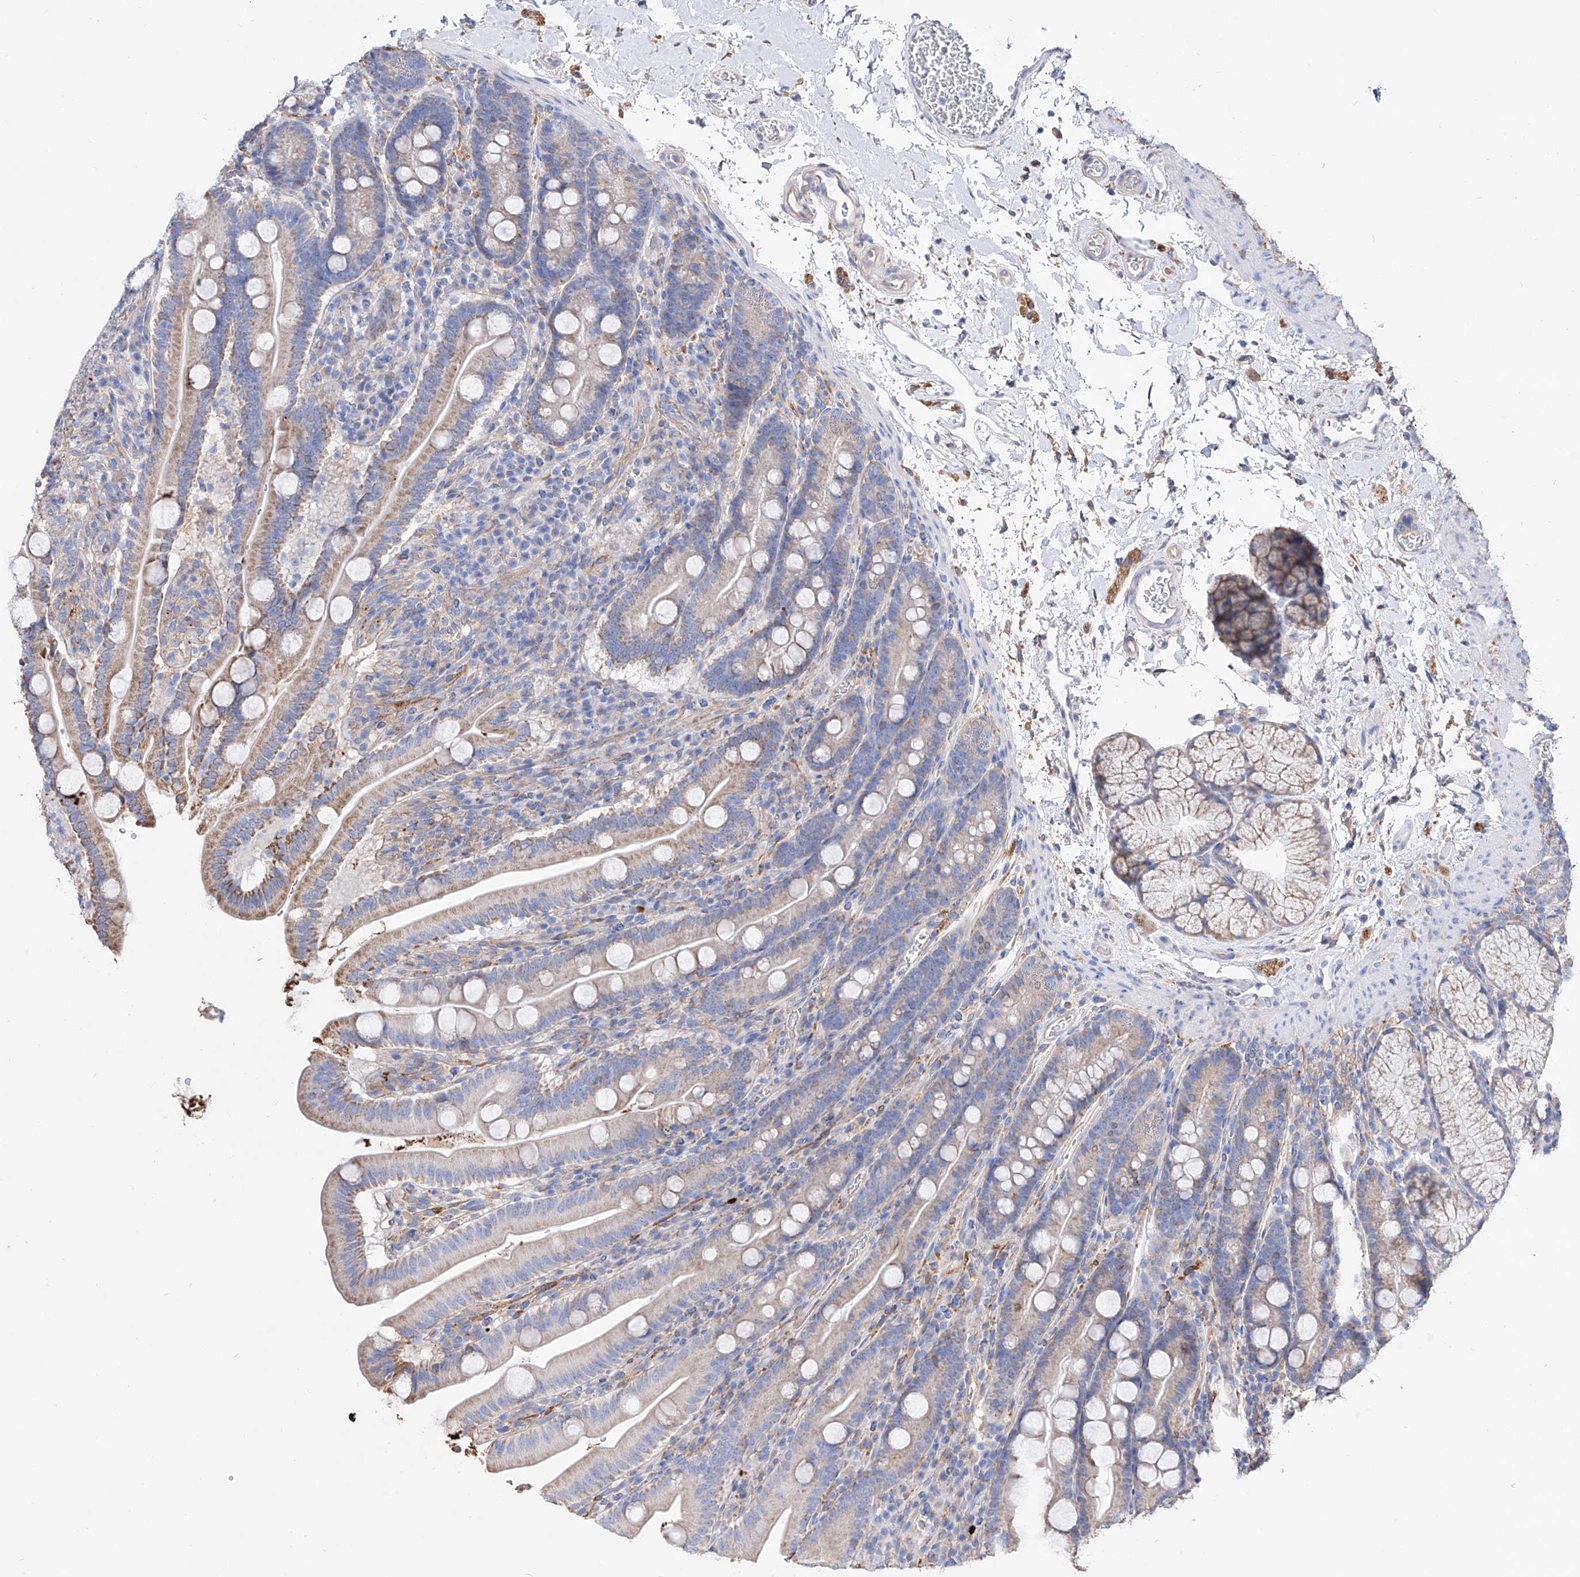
{"staining": {"intensity": "weak", "quantity": "25%-75%", "location": "cytoplasmic/membranous"}, "tissue": "duodenum", "cell_type": "Glandular cells", "image_type": "normal", "snomed": [{"axis": "morphology", "description": "Normal tissue, NOS"}, {"axis": "topography", "description": "Duodenum"}], "caption": "Immunohistochemical staining of benign duodenum exhibits low levels of weak cytoplasmic/membranous positivity in about 25%-75% of glandular cells.", "gene": "ZNF653", "patient": {"sex": "male", "age": 35}}